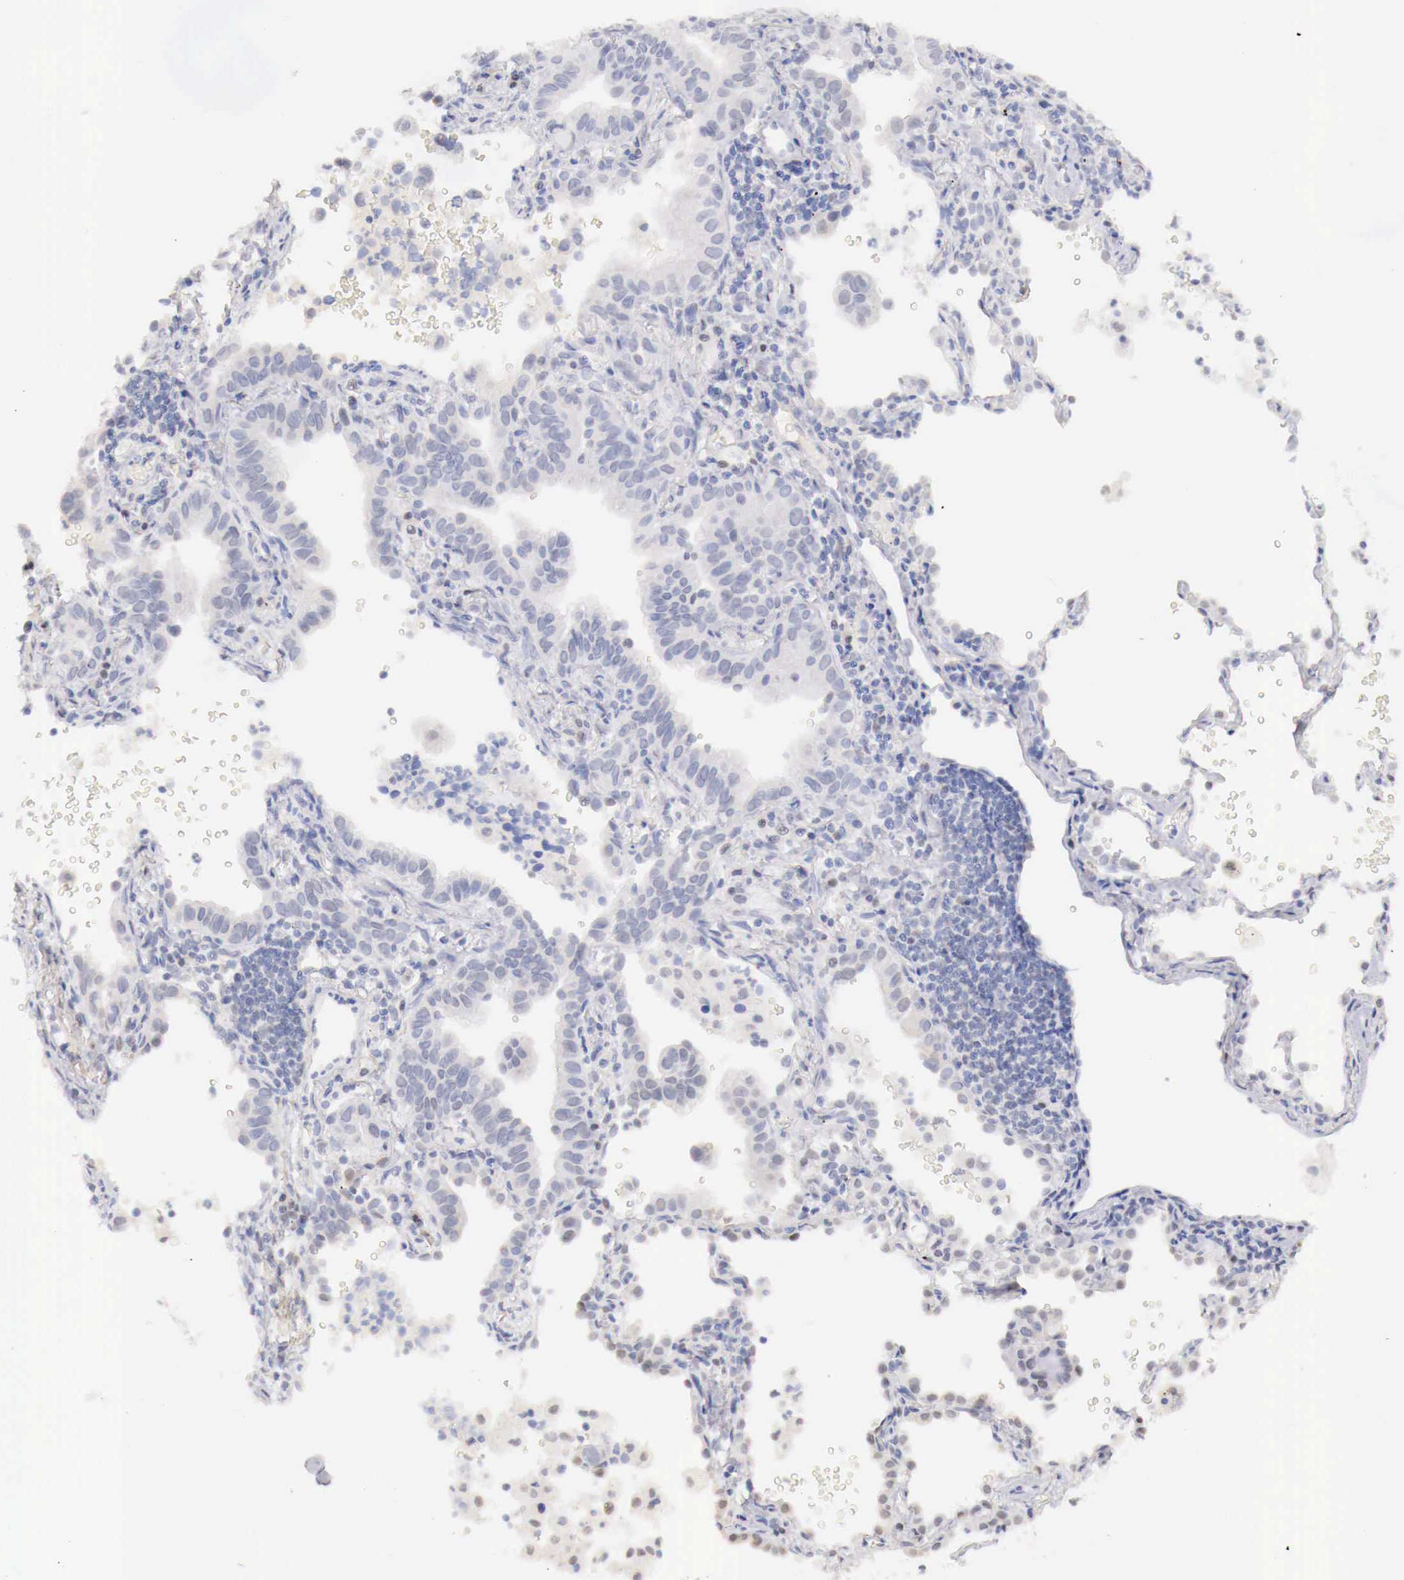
{"staining": {"intensity": "negative", "quantity": "none", "location": "none"}, "tissue": "lung cancer", "cell_type": "Tumor cells", "image_type": "cancer", "snomed": [{"axis": "morphology", "description": "Adenocarcinoma, NOS"}, {"axis": "topography", "description": "Lung"}], "caption": "Immunohistochemical staining of human lung adenocarcinoma demonstrates no significant staining in tumor cells.", "gene": "UBA1", "patient": {"sex": "female", "age": 50}}